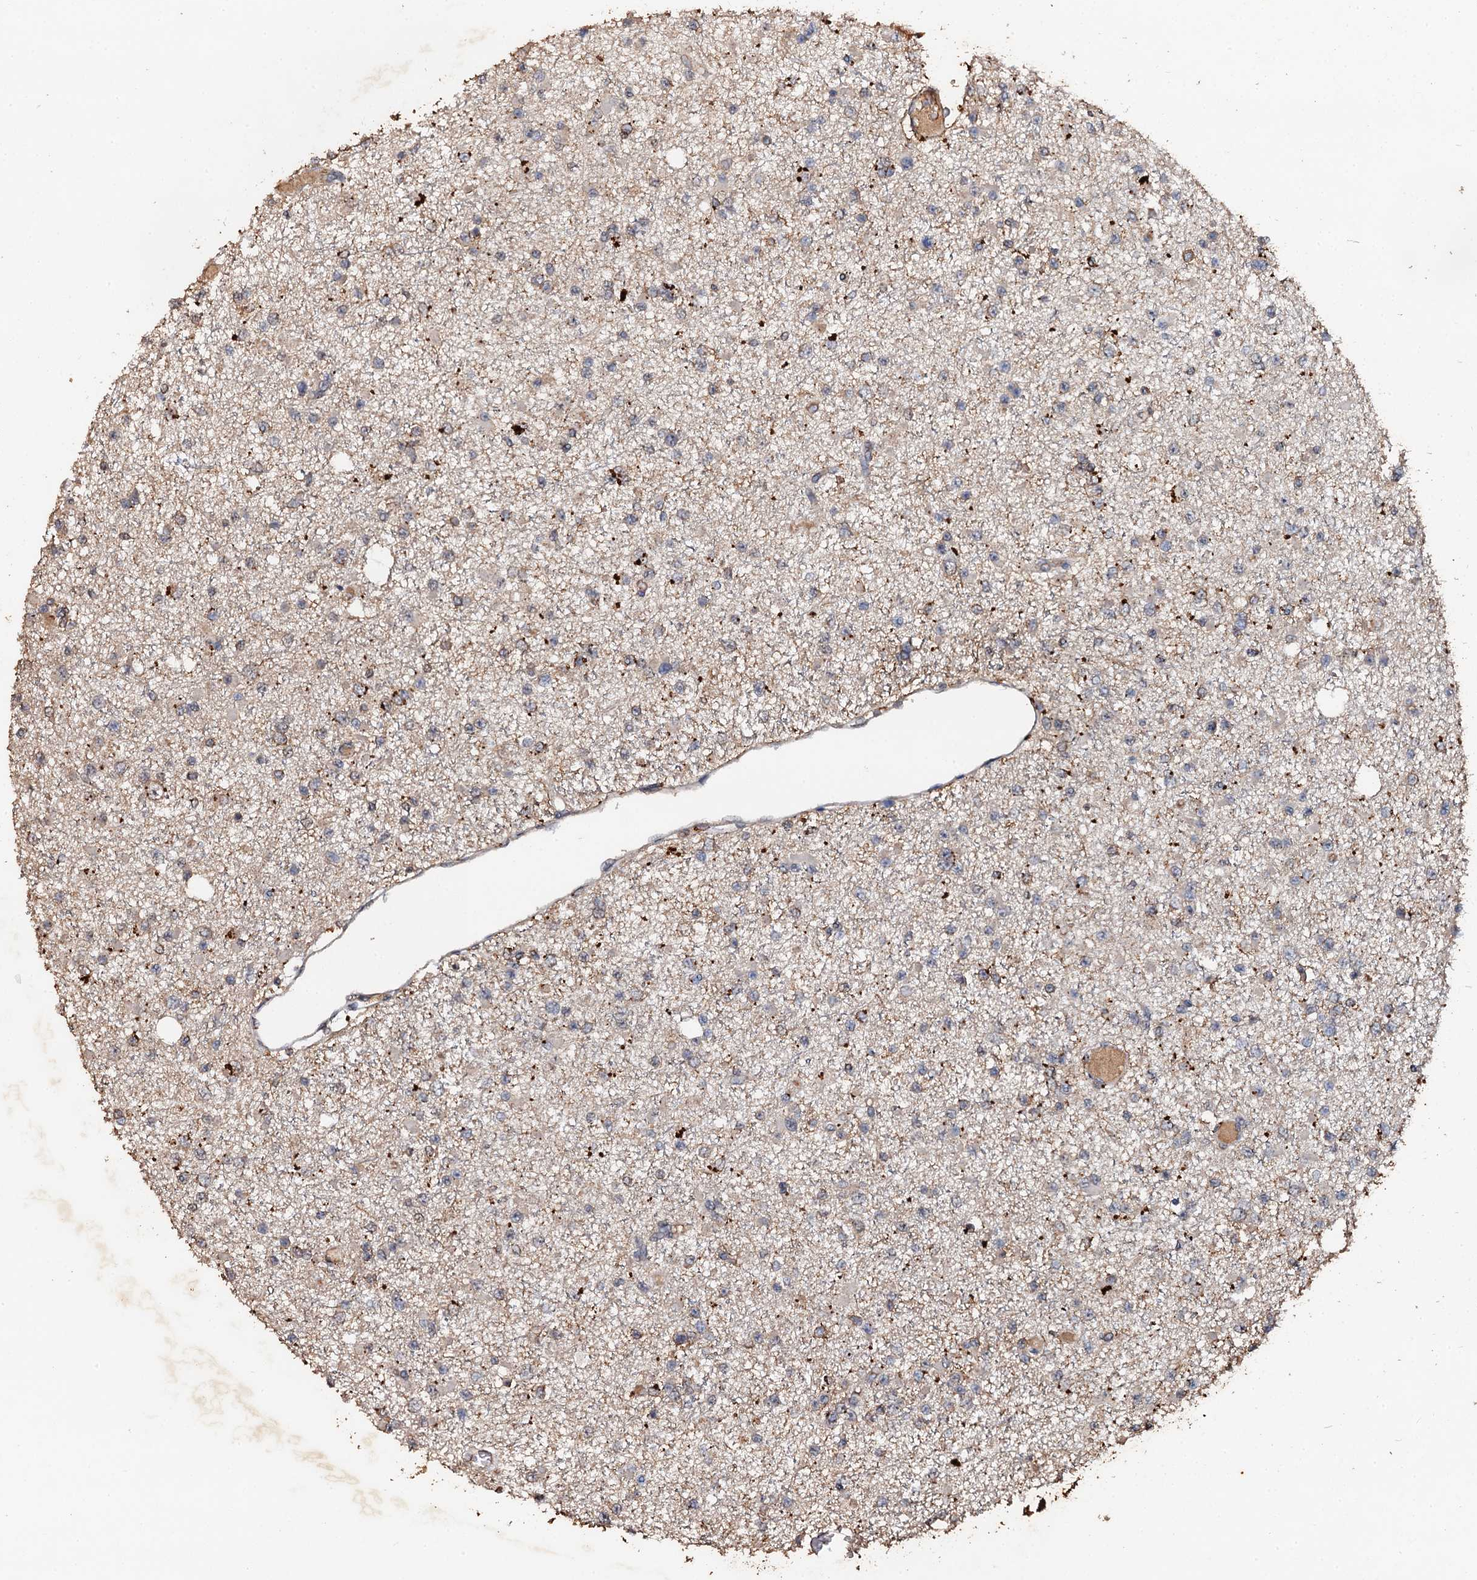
{"staining": {"intensity": "negative", "quantity": "none", "location": "none"}, "tissue": "glioma", "cell_type": "Tumor cells", "image_type": "cancer", "snomed": [{"axis": "morphology", "description": "Glioma, malignant, Low grade"}, {"axis": "topography", "description": "Brain"}], "caption": "Tumor cells are negative for brown protein staining in glioma.", "gene": "ADAMTS10", "patient": {"sex": "female", "age": 22}}